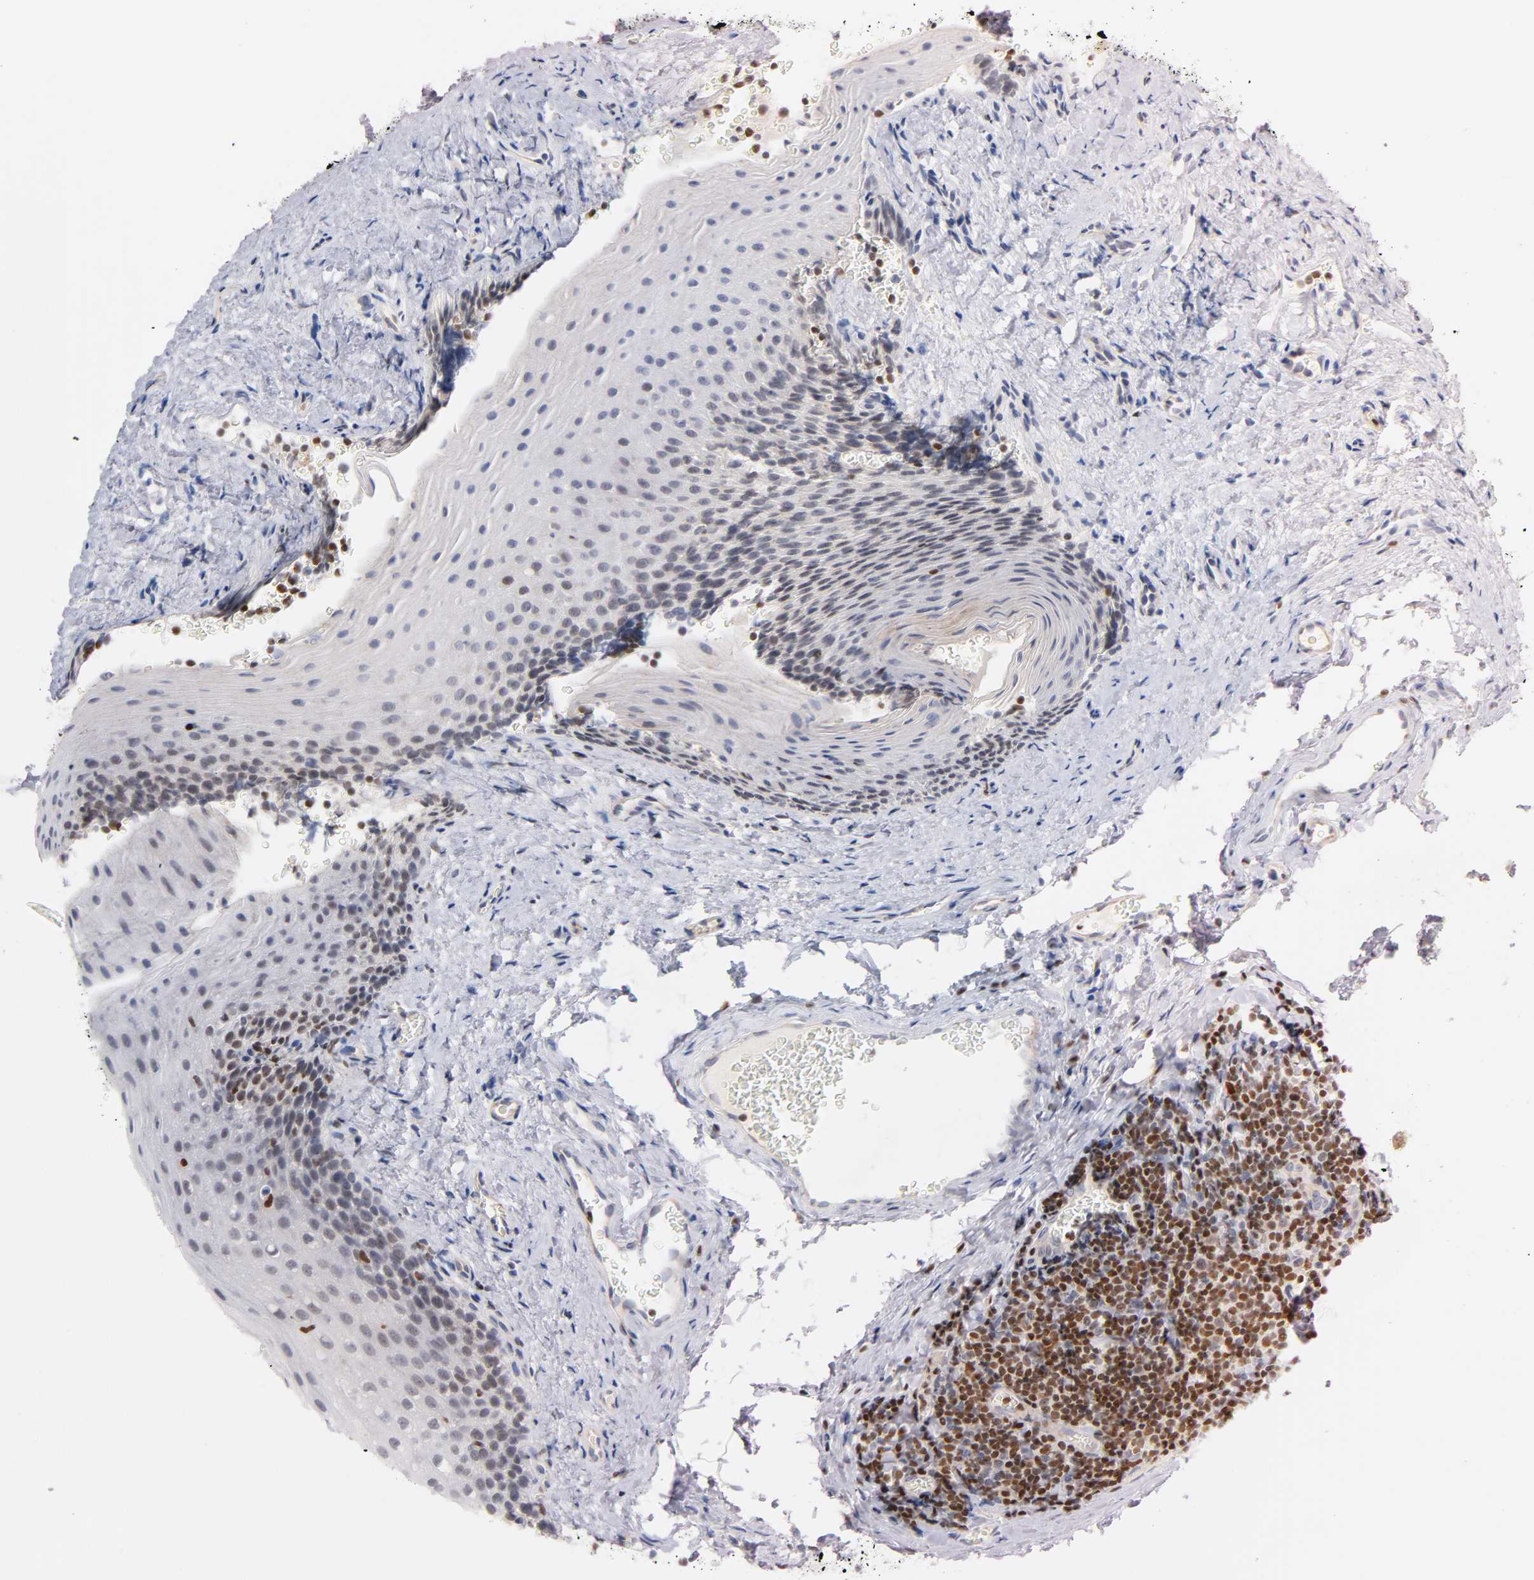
{"staining": {"intensity": "weak", "quantity": "<25%", "location": "nuclear"}, "tissue": "oral mucosa", "cell_type": "Squamous epithelial cells", "image_type": "normal", "snomed": [{"axis": "morphology", "description": "Normal tissue, NOS"}, {"axis": "topography", "description": "Oral tissue"}], "caption": "Immunohistochemical staining of normal oral mucosa demonstrates no significant positivity in squamous epithelial cells.", "gene": "RUNX1", "patient": {"sex": "male", "age": 20}}